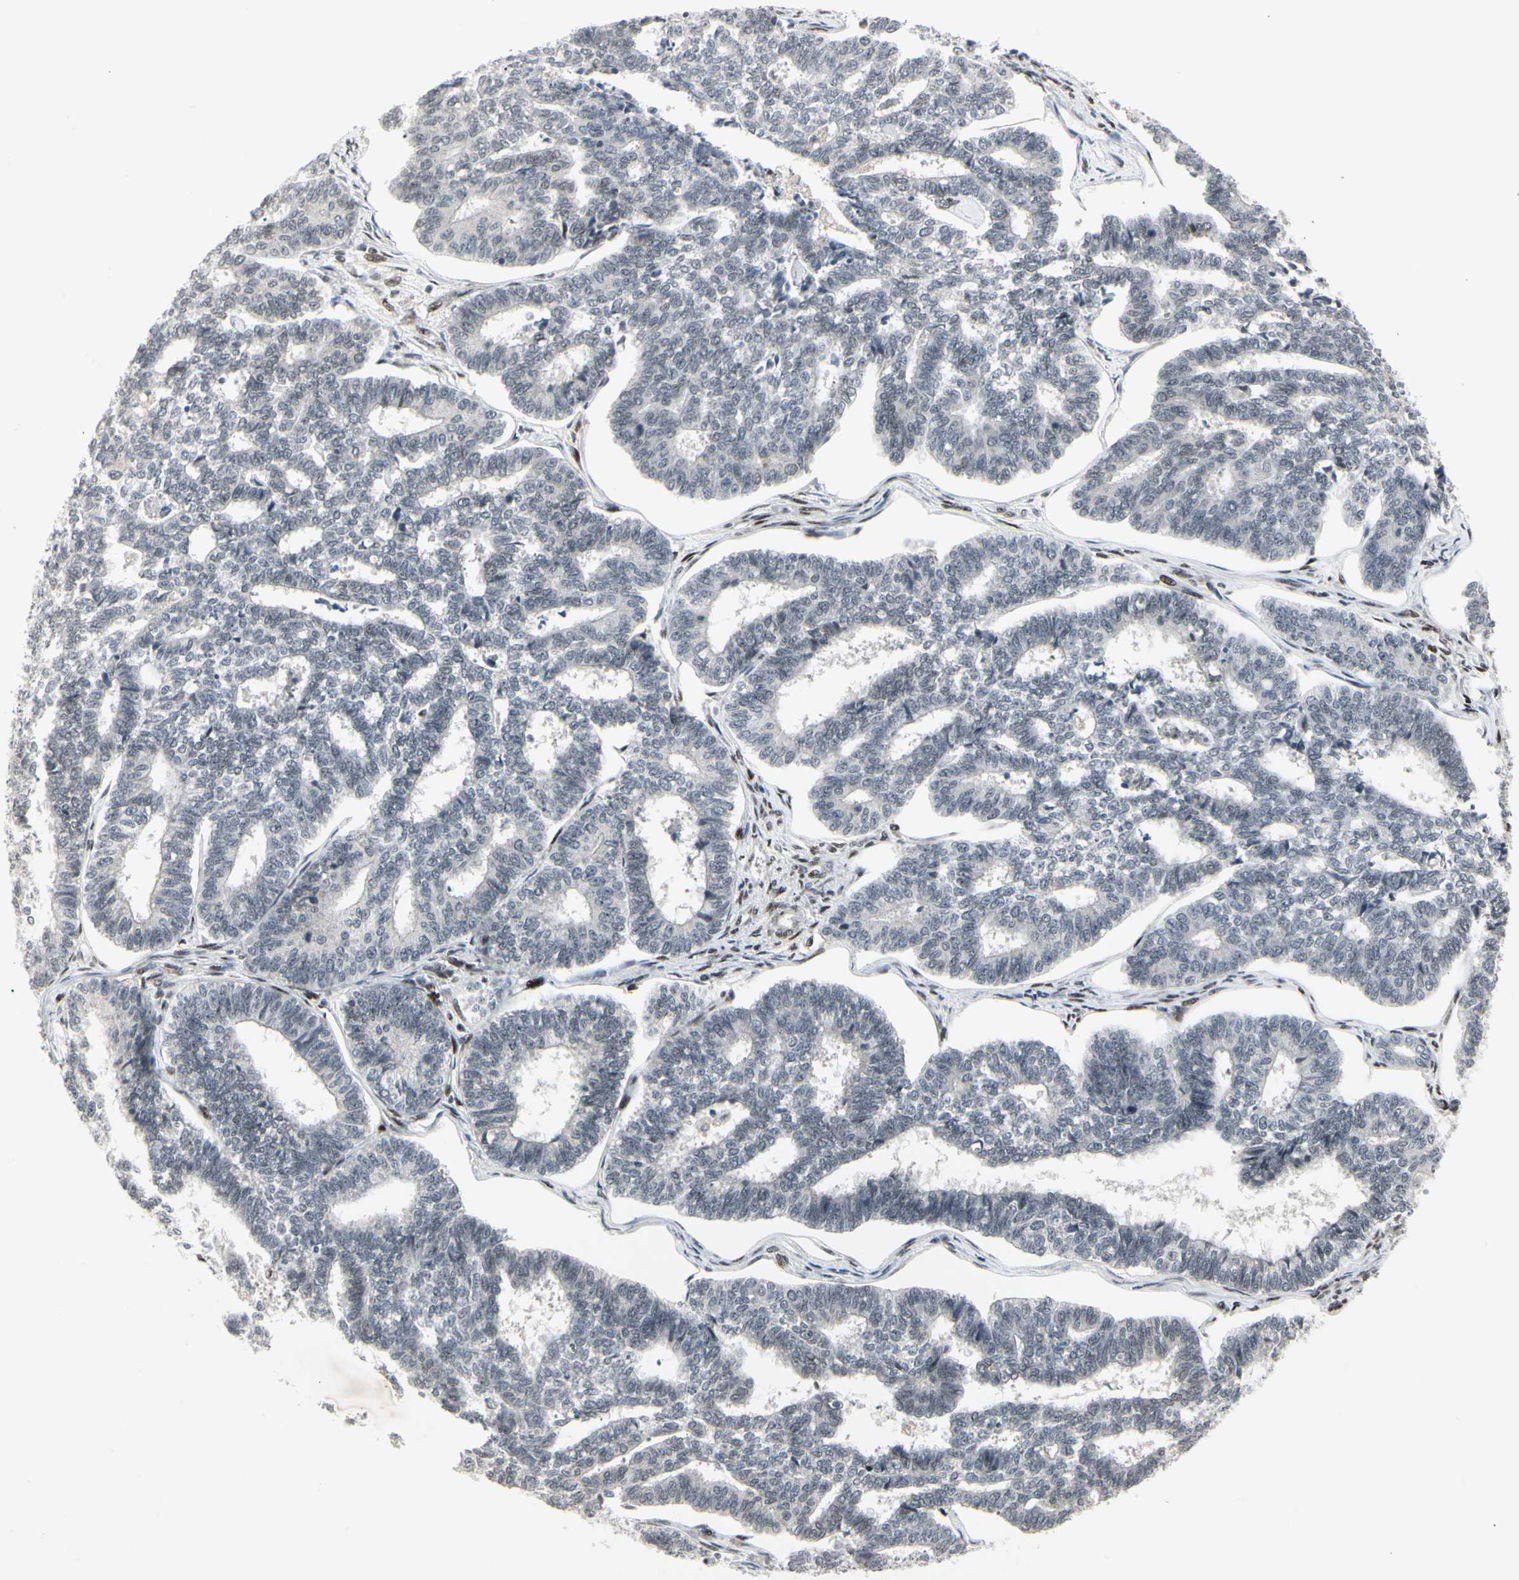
{"staining": {"intensity": "weak", "quantity": "<25%", "location": "nuclear"}, "tissue": "endometrial cancer", "cell_type": "Tumor cells", "image_type": "cancer", "snomed": [{"axis": "morphology", "description": "Adenocarcinoma, NOS"}, {"axis": "topography", "description": "Endometrium"}], "caption": "This micrograph is of endometrial cancer (adenocarcinoma) stained with immunohistochemistry to label a protein in brown with the nuclei are counter-stained blue. There is no positivity in tumor cells.", "gene": "FOXJ2", "patient": {"sex": "female", "age": 70}}